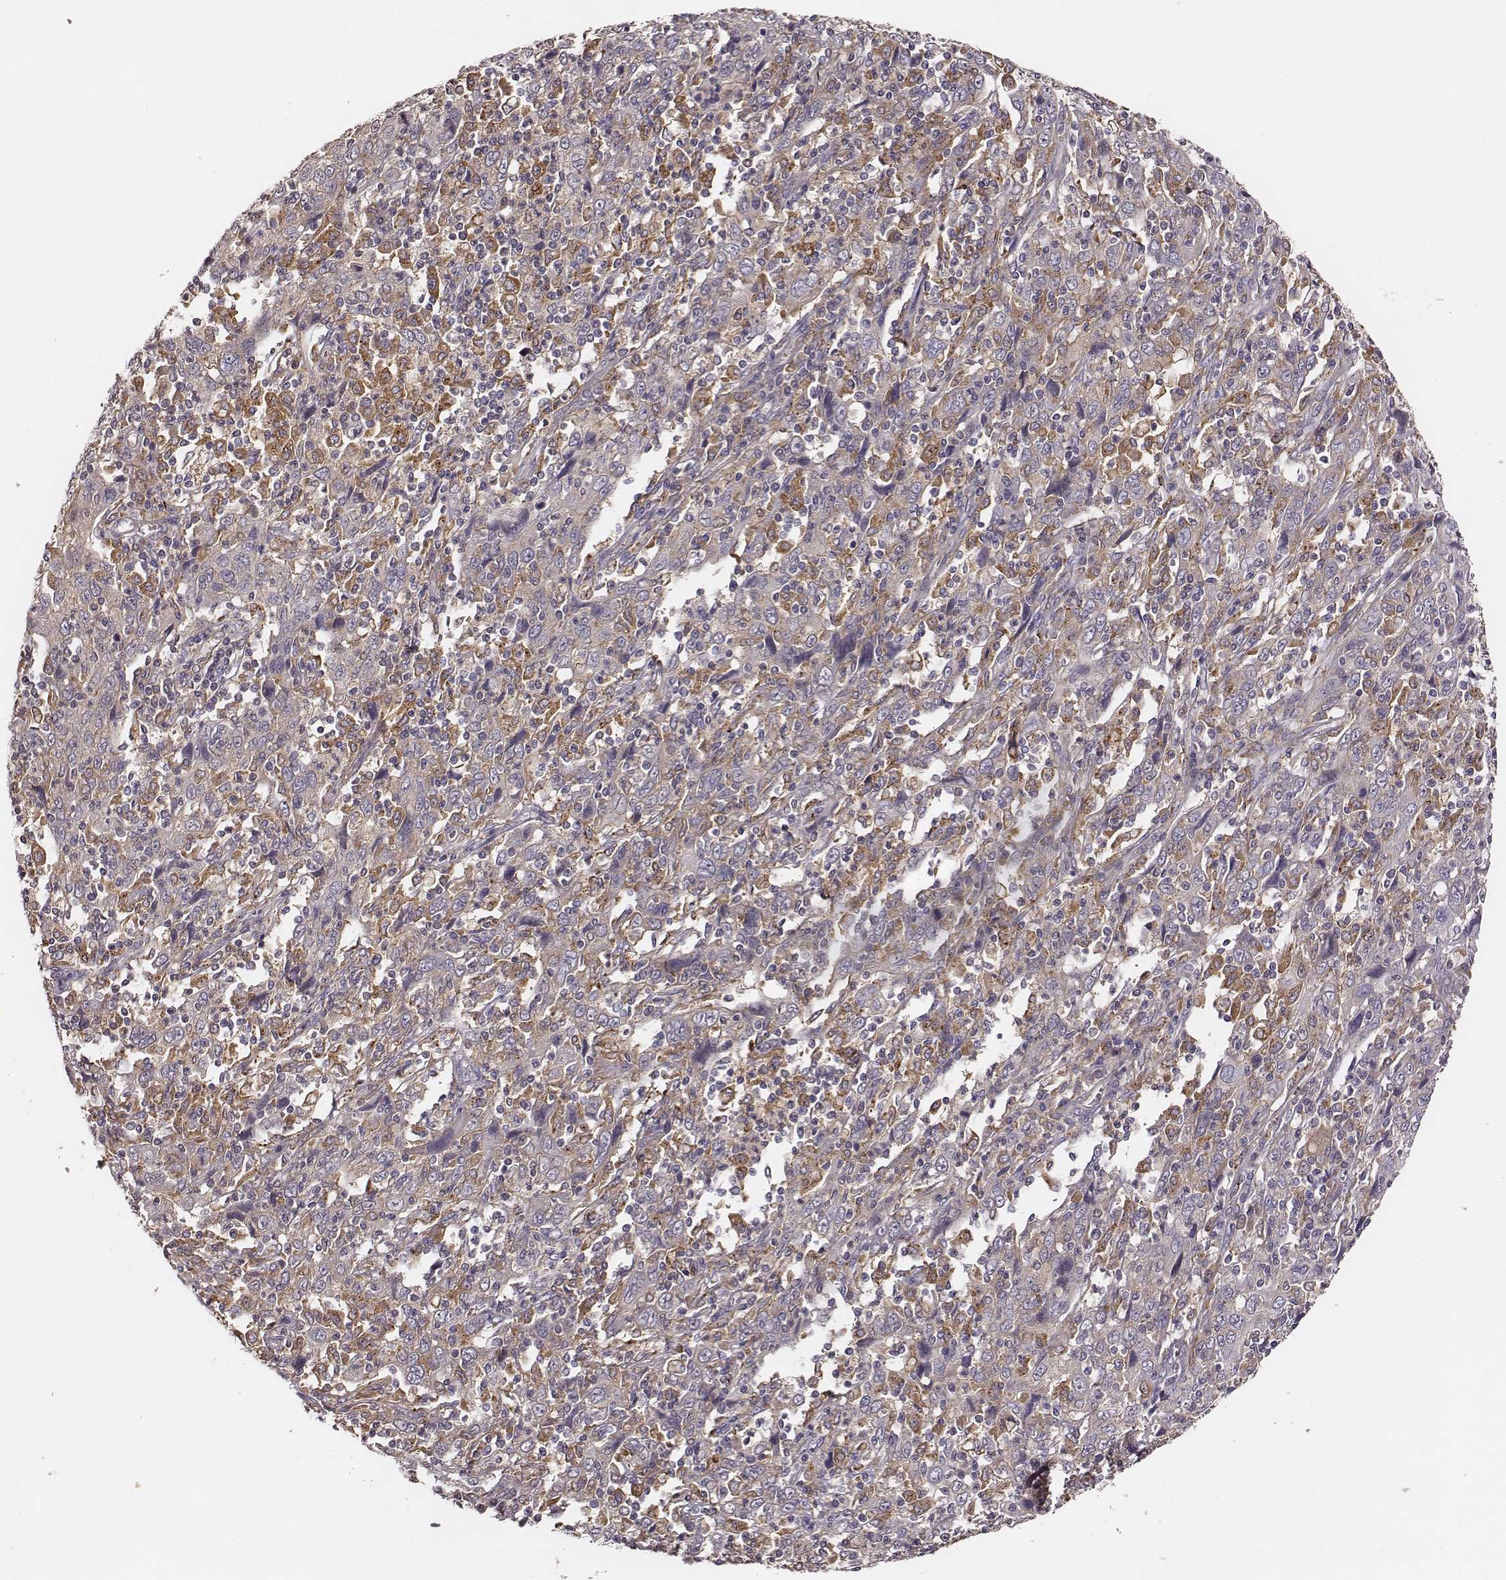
{"staining": {"intensity": "moderate", "quantity": "<25%", "location": "cytoplasmic/membranous"}, "tissue": "cervical cancer", "cell_type": "Tumor cells", "image_type": "cancer", "snomed": [{"axis": "morphology", "description": "Squamous cell carcinoma, NOS"}, {"axis": "topography", "description": "Cervix"}], "caption": "Cervical squamous cell carcinoma stained for a protein (brown) exhibits moderate cytoplasmic/membranous positive positivity in about <25% of tumor cells.", "gene": "VPS26A", "patient": {"sex": "female", "age": 46}}